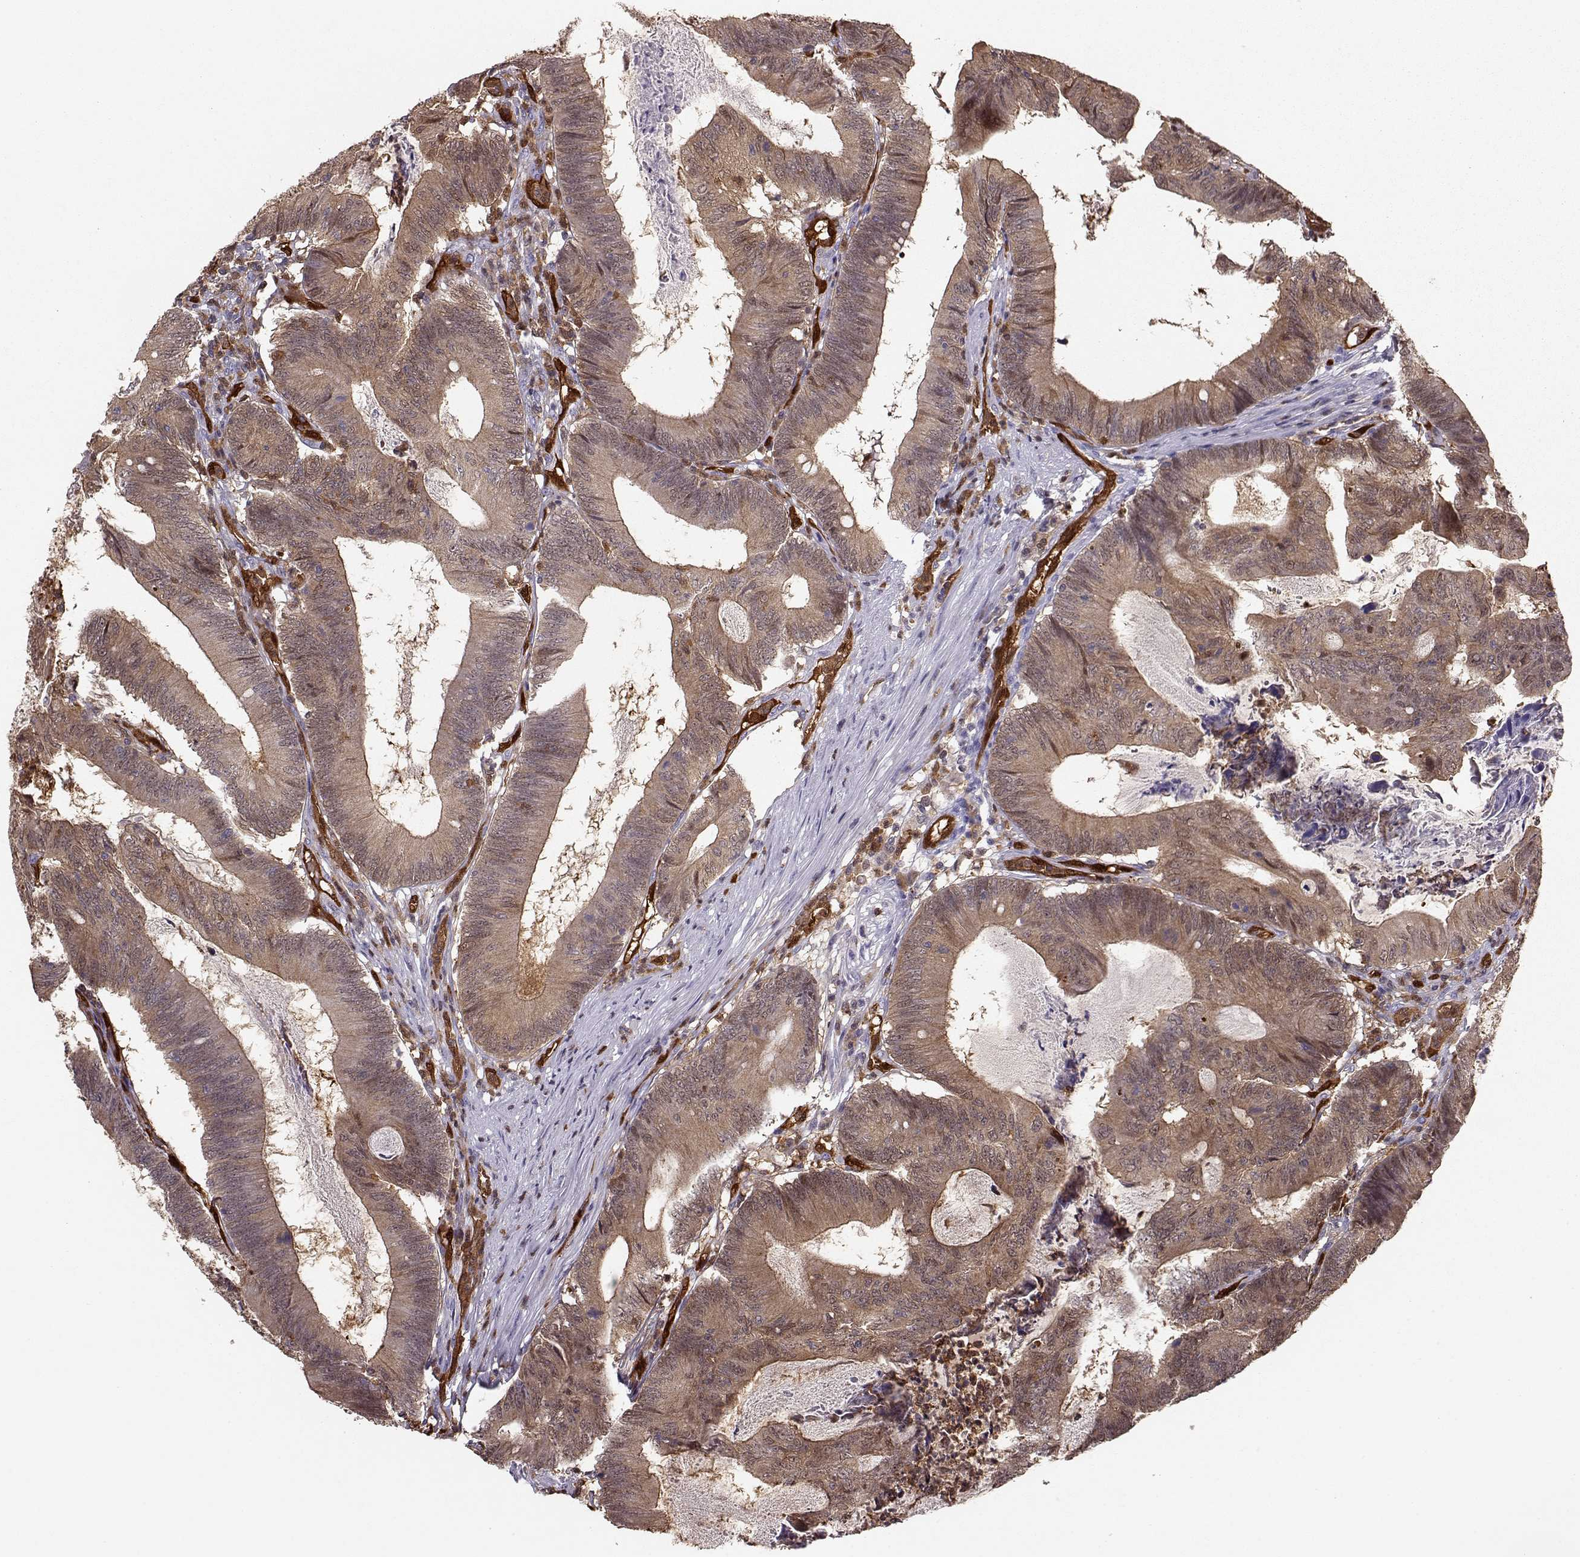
{"staining": {"intensity": "weak", "quantity": ">75%", "location": "cytoplasmic/membranous"}, "tissue": "colorectal cancer", "cell_type": "Tumor cells", "image_type": "cancer", "snomed": [{"axis": "morphology", "description": "Adenocarcinoma, NOS"}, {"axis": "topography", "description": "Colon"}], "caption": "Immunohistochemical staining of colorectal cancer (adenocarcinoma) reveals low levels of weak cytoplasmic/membranous positivity in about >75% of tumor cells. Ihc stains the protein of interest in brown and the nuclei are stained blue.", "gene": "PNP", "patient": {"sex": "female", "age": 70}}